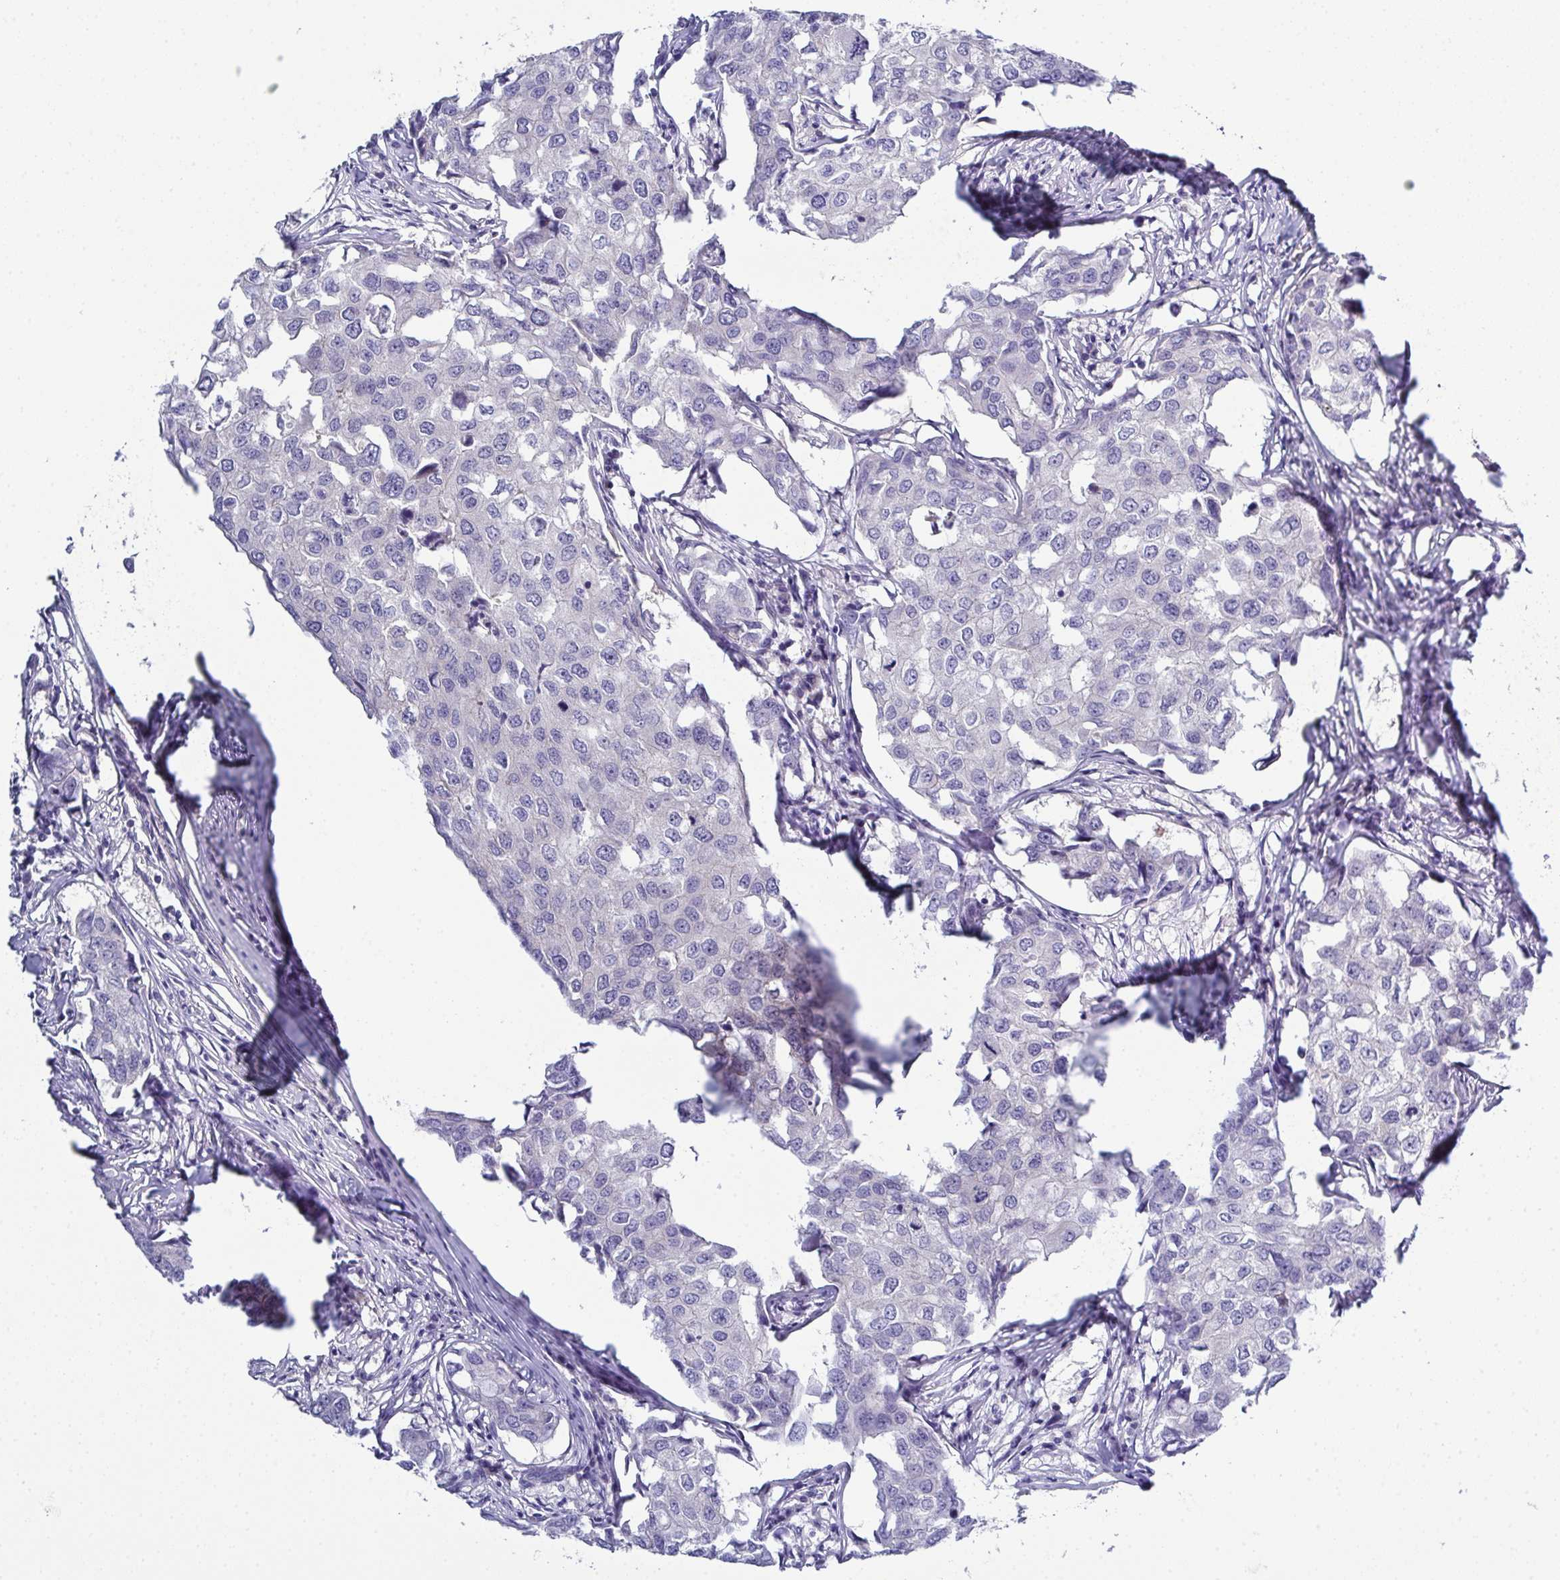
{"staining": {"intensity": "negative", "quantity": "none", "location": "none"}, "tissue": "breast cancer", "cell_type": "Tumor cells", "image_type": "cancer", "snomed": [{"axis": "morphology", "description": "Duct carcinoma"}, {"axis": "topography", "description": "Breast"}], "caption": "Infiltrating ductal carcinoma (breast) stained for a protein using immunohistochemistry (IHC) displays no staining tumor cells.", "gene": "CFAP97D1", "patient": {"sex": "female", "age": 27}}